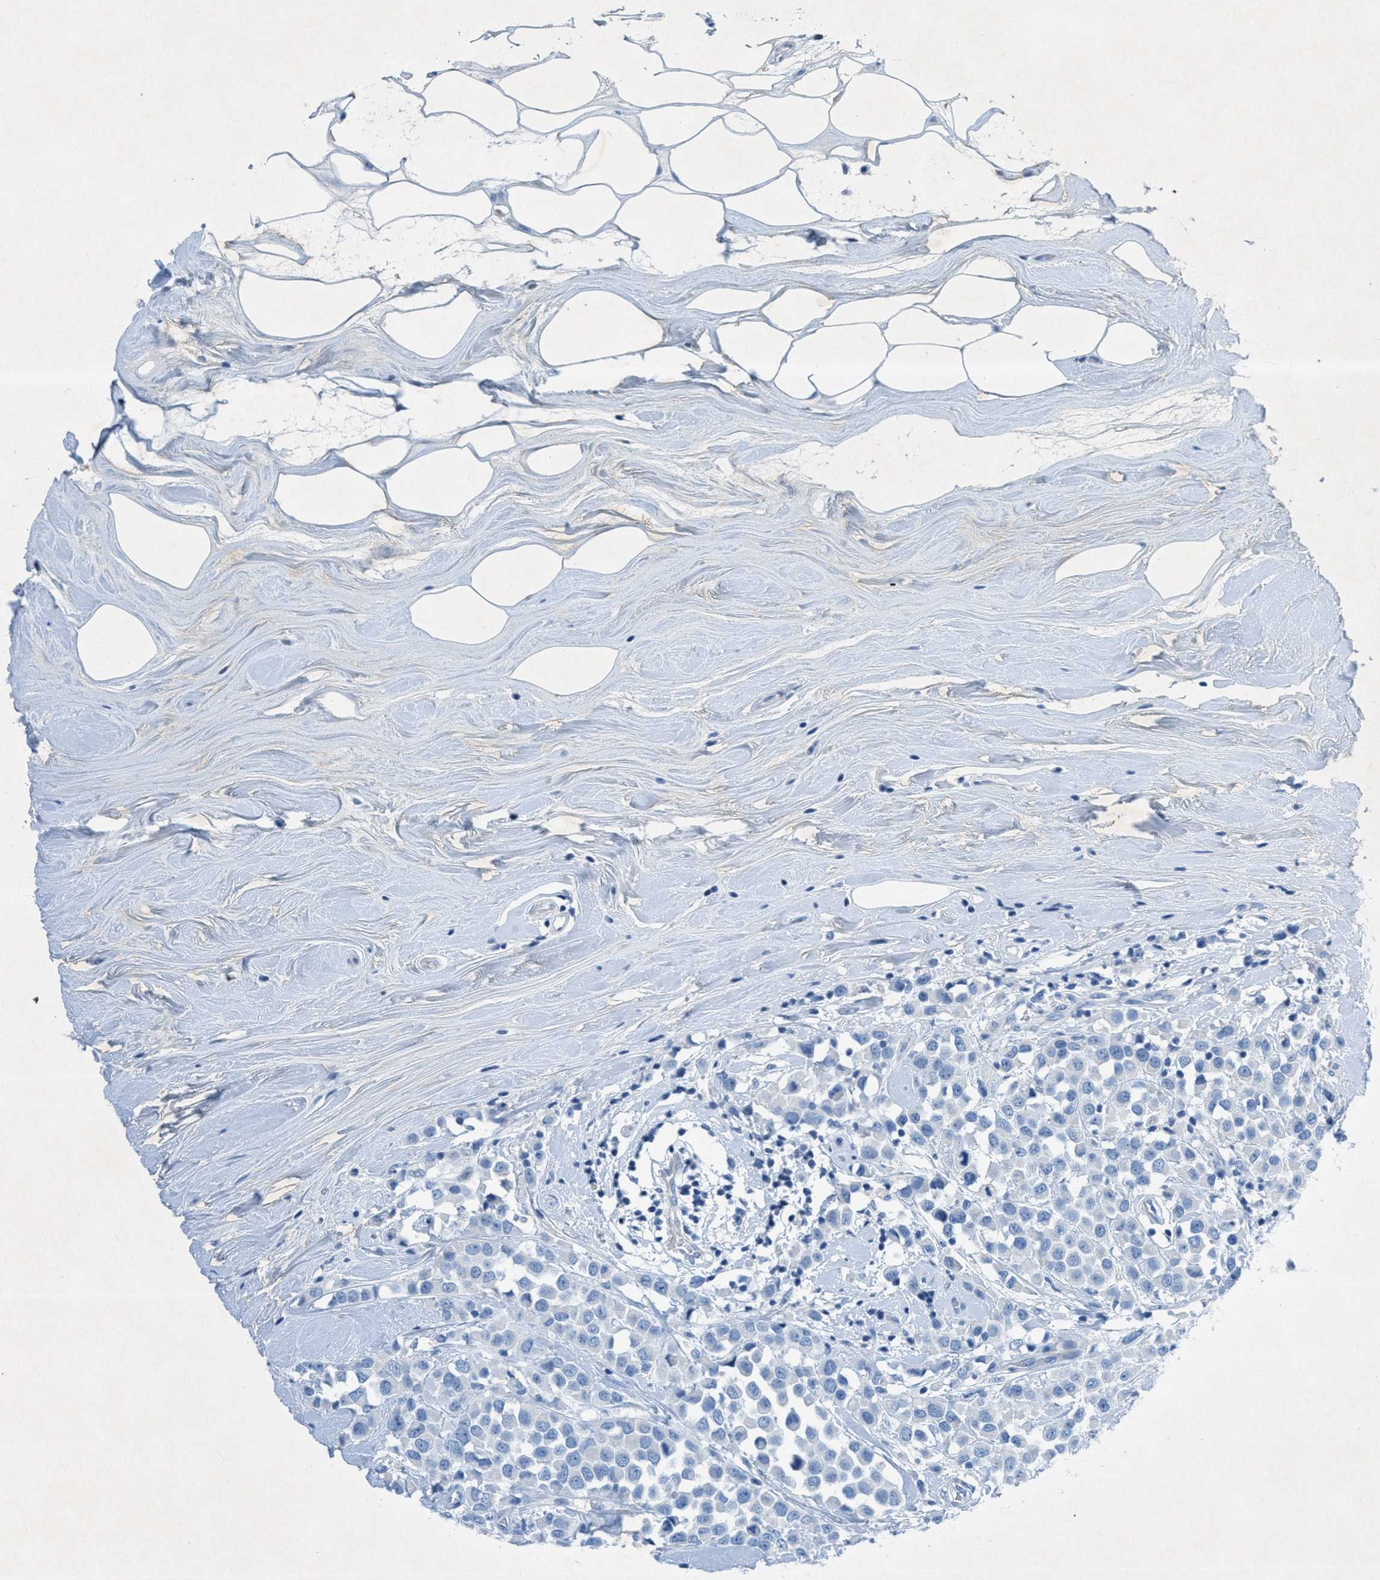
{"staining": {"intensity": "negative", "quantity": "none", "location": "none"}, "tissue": "breast cancer", "cell_type": "Tumor cells", "image_type": "cancer", "snomed": [{"axis": "morphology", "description": "Duct carcinoma"}, {"axis": "topography", "description": "Breast"}], "caption": "This is an IHC micrograph of human breast cancer (intraductal carcinoma). There is no positivity in tumor cells.", "gene": "GALNT17", "patient": {"sex": "female", "age": 61}}